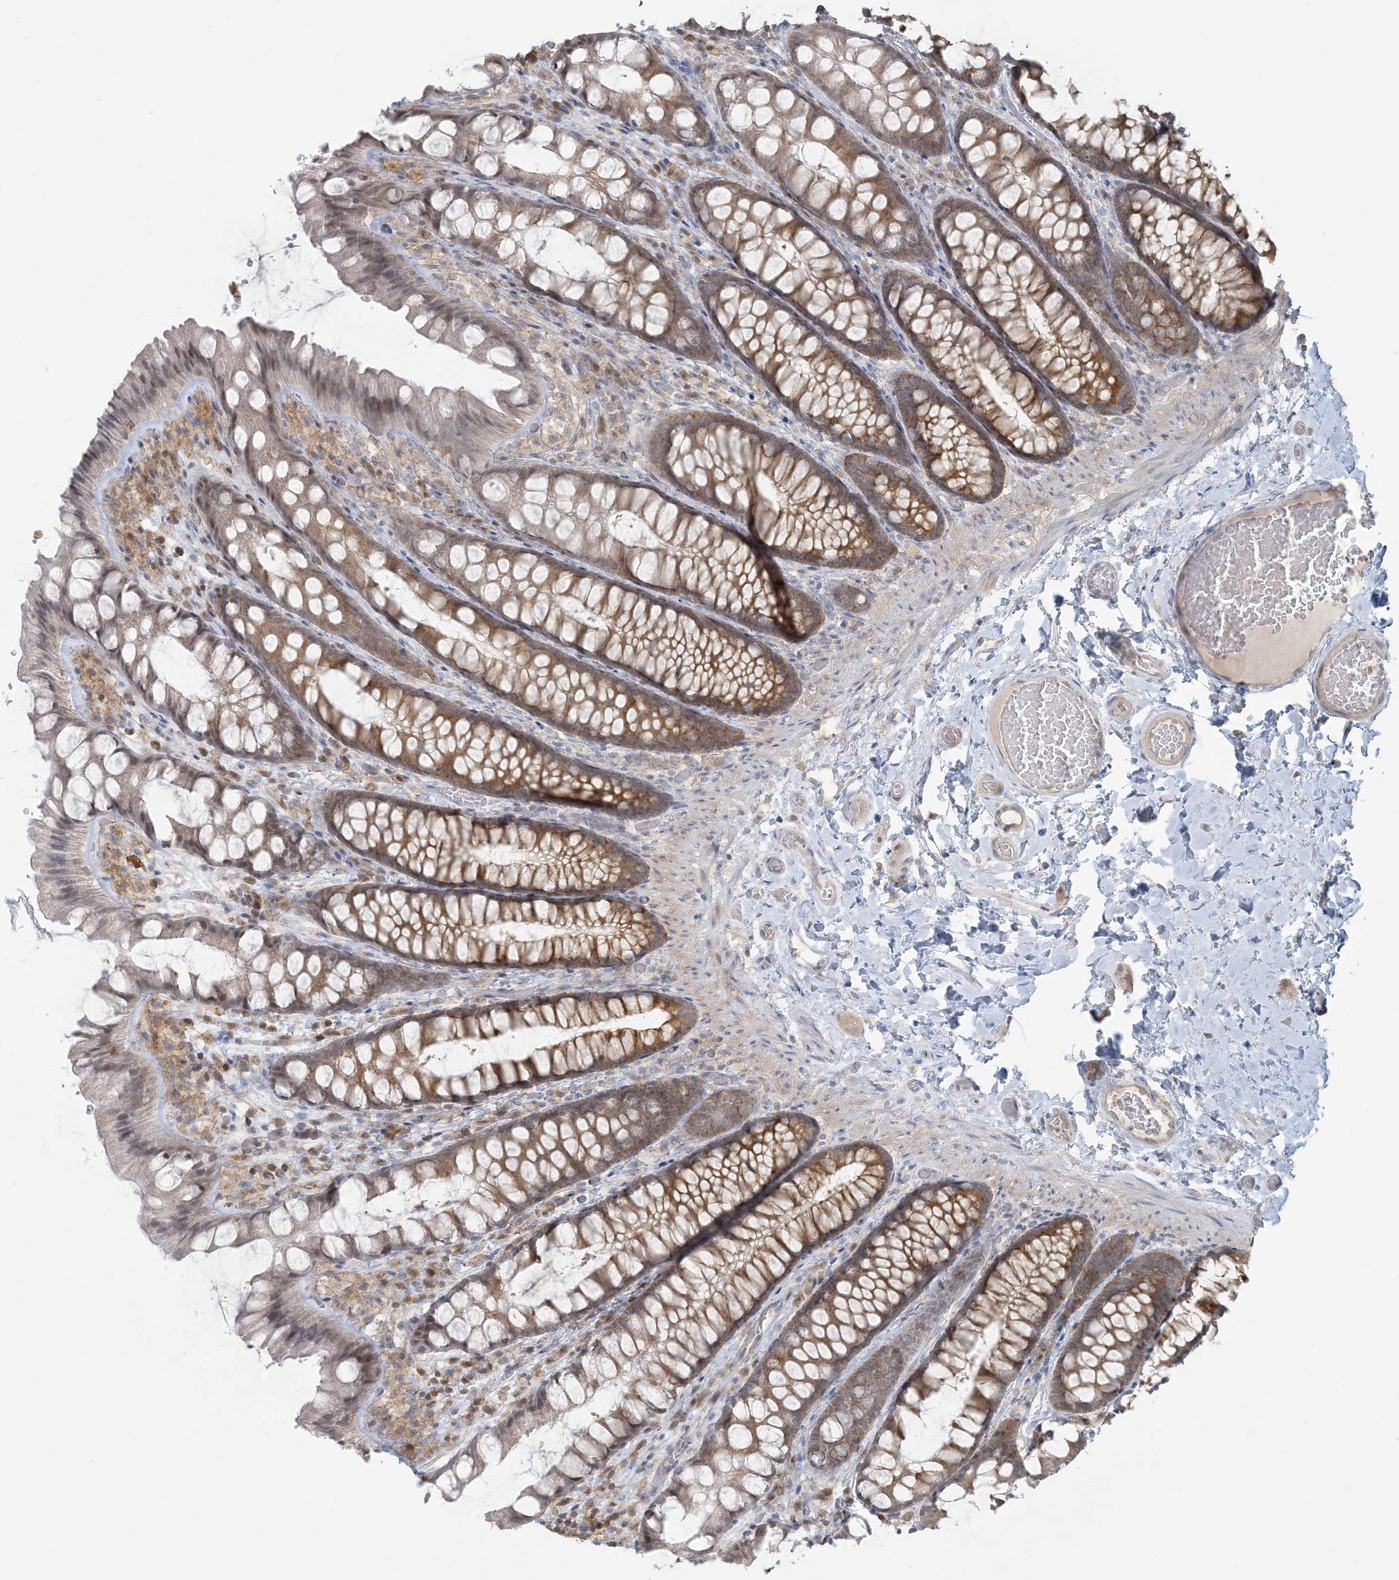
{"staining": {"intensity": "weak", "quantity": "25%-75%", "location": "cytoplasmic/membranous"}, "tissue": "colon", "cell_type": "Endothelial cells", "image_type": "normal", "snomed": [{"axis": "morphology", "description": "Normal tissue, NOS"}, {"axis": "topography", "description": "Colon"}], "caption": "Unremarkable colon was stained to show a protein in brown. There is low levels of weak cytoplasmic/membranous staining in approximately 25%-75% of endothelial cells. (IHC, brightfield microscopy, high magnification).", "gene": "HACL1", "patient": {"sex": "male", "age": 47}}